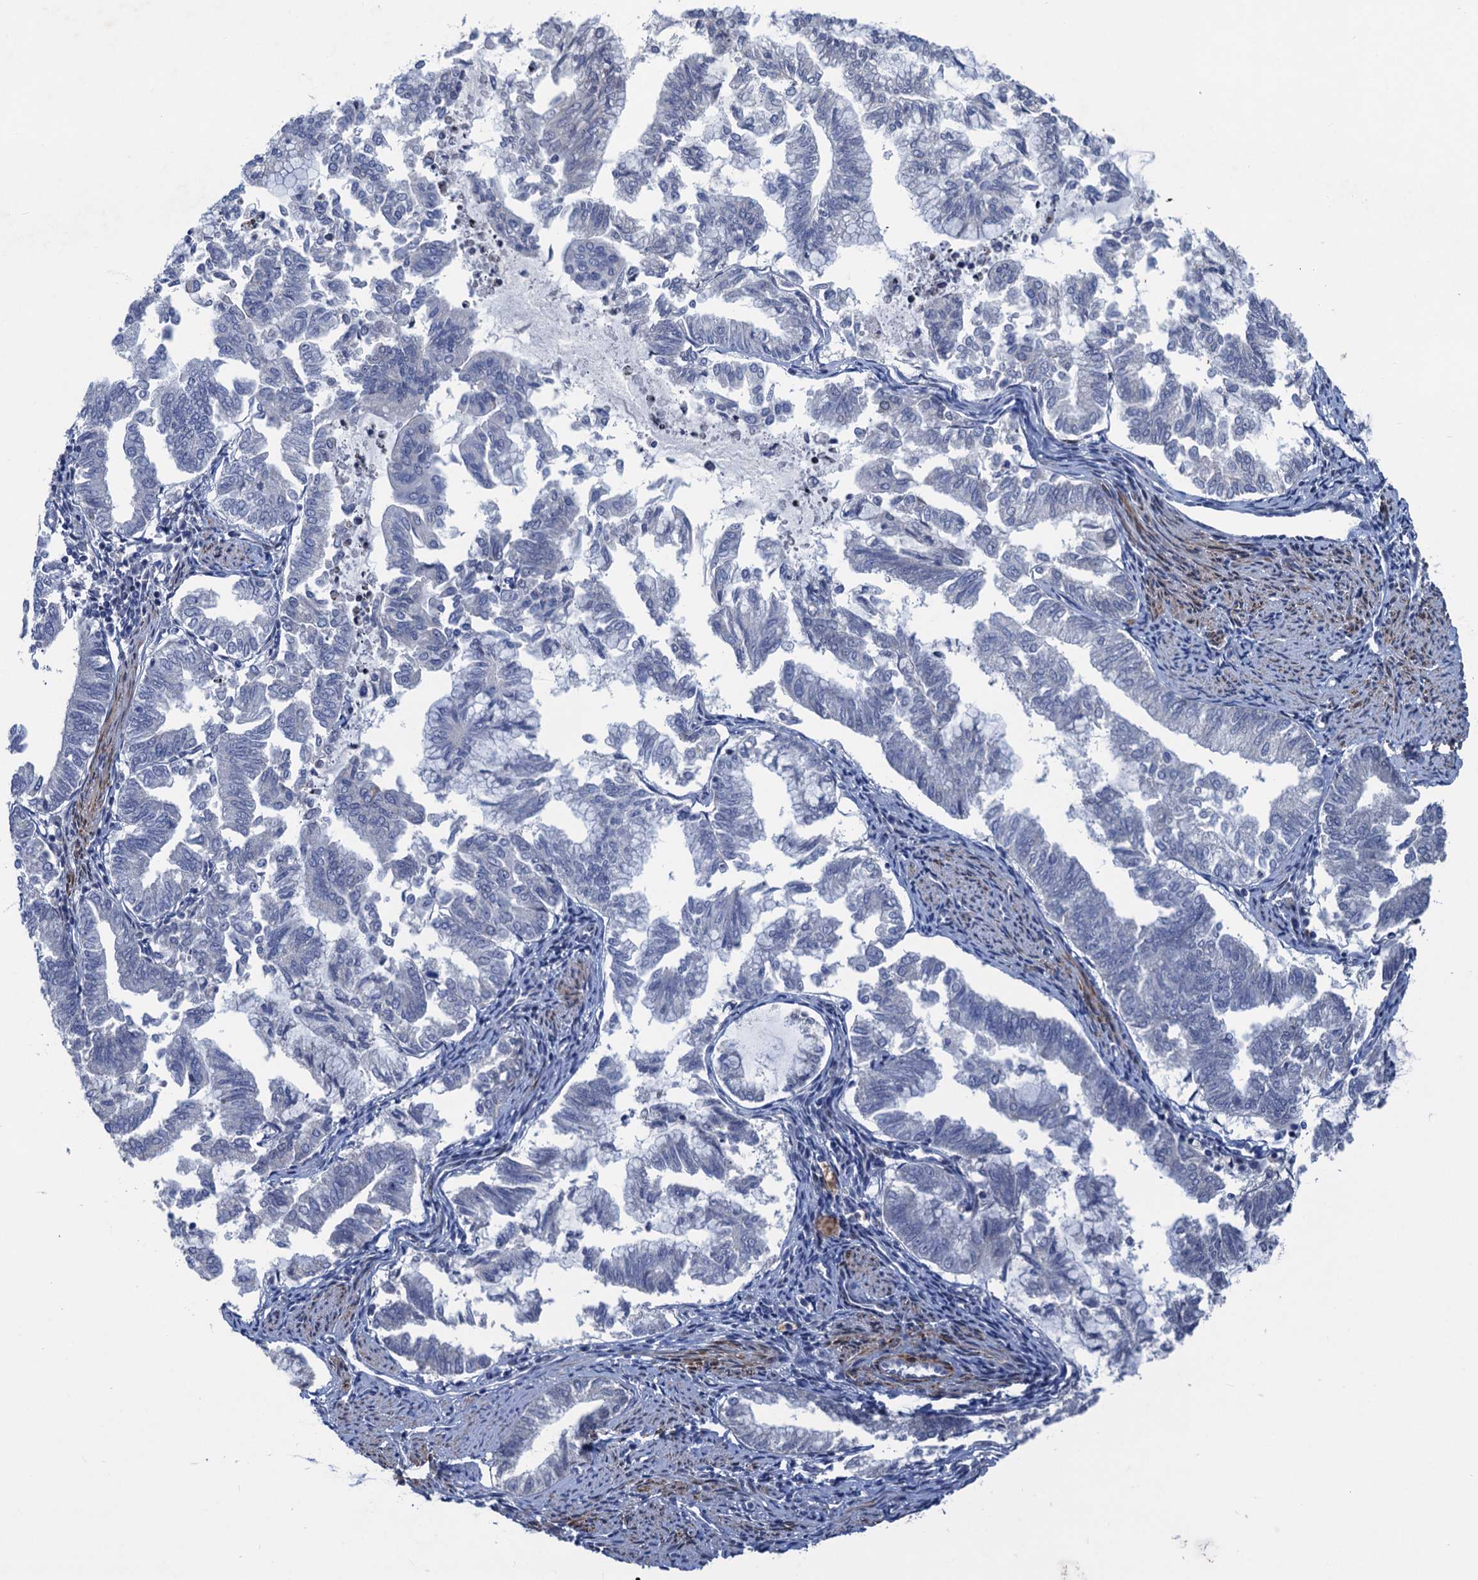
{"staining": {"intensity": "negative", "quantity": "none", "location": "none"}, "tissue": "endometrial cancer", "cell_type": "Tumor cells", "image_type": "cancer", "snomed": [{"axis": "morphology", "description": "Adenocarcinoma, NOS"}, {"axis": "topography", "description": "Endometrium"}], "caption": "An image of endometrial adenocarcinoma stained for a protein exhibits no brown staining in tumor cells.", "gene": "ESYT3", "patient": {"sex": "female", "age": 79}}